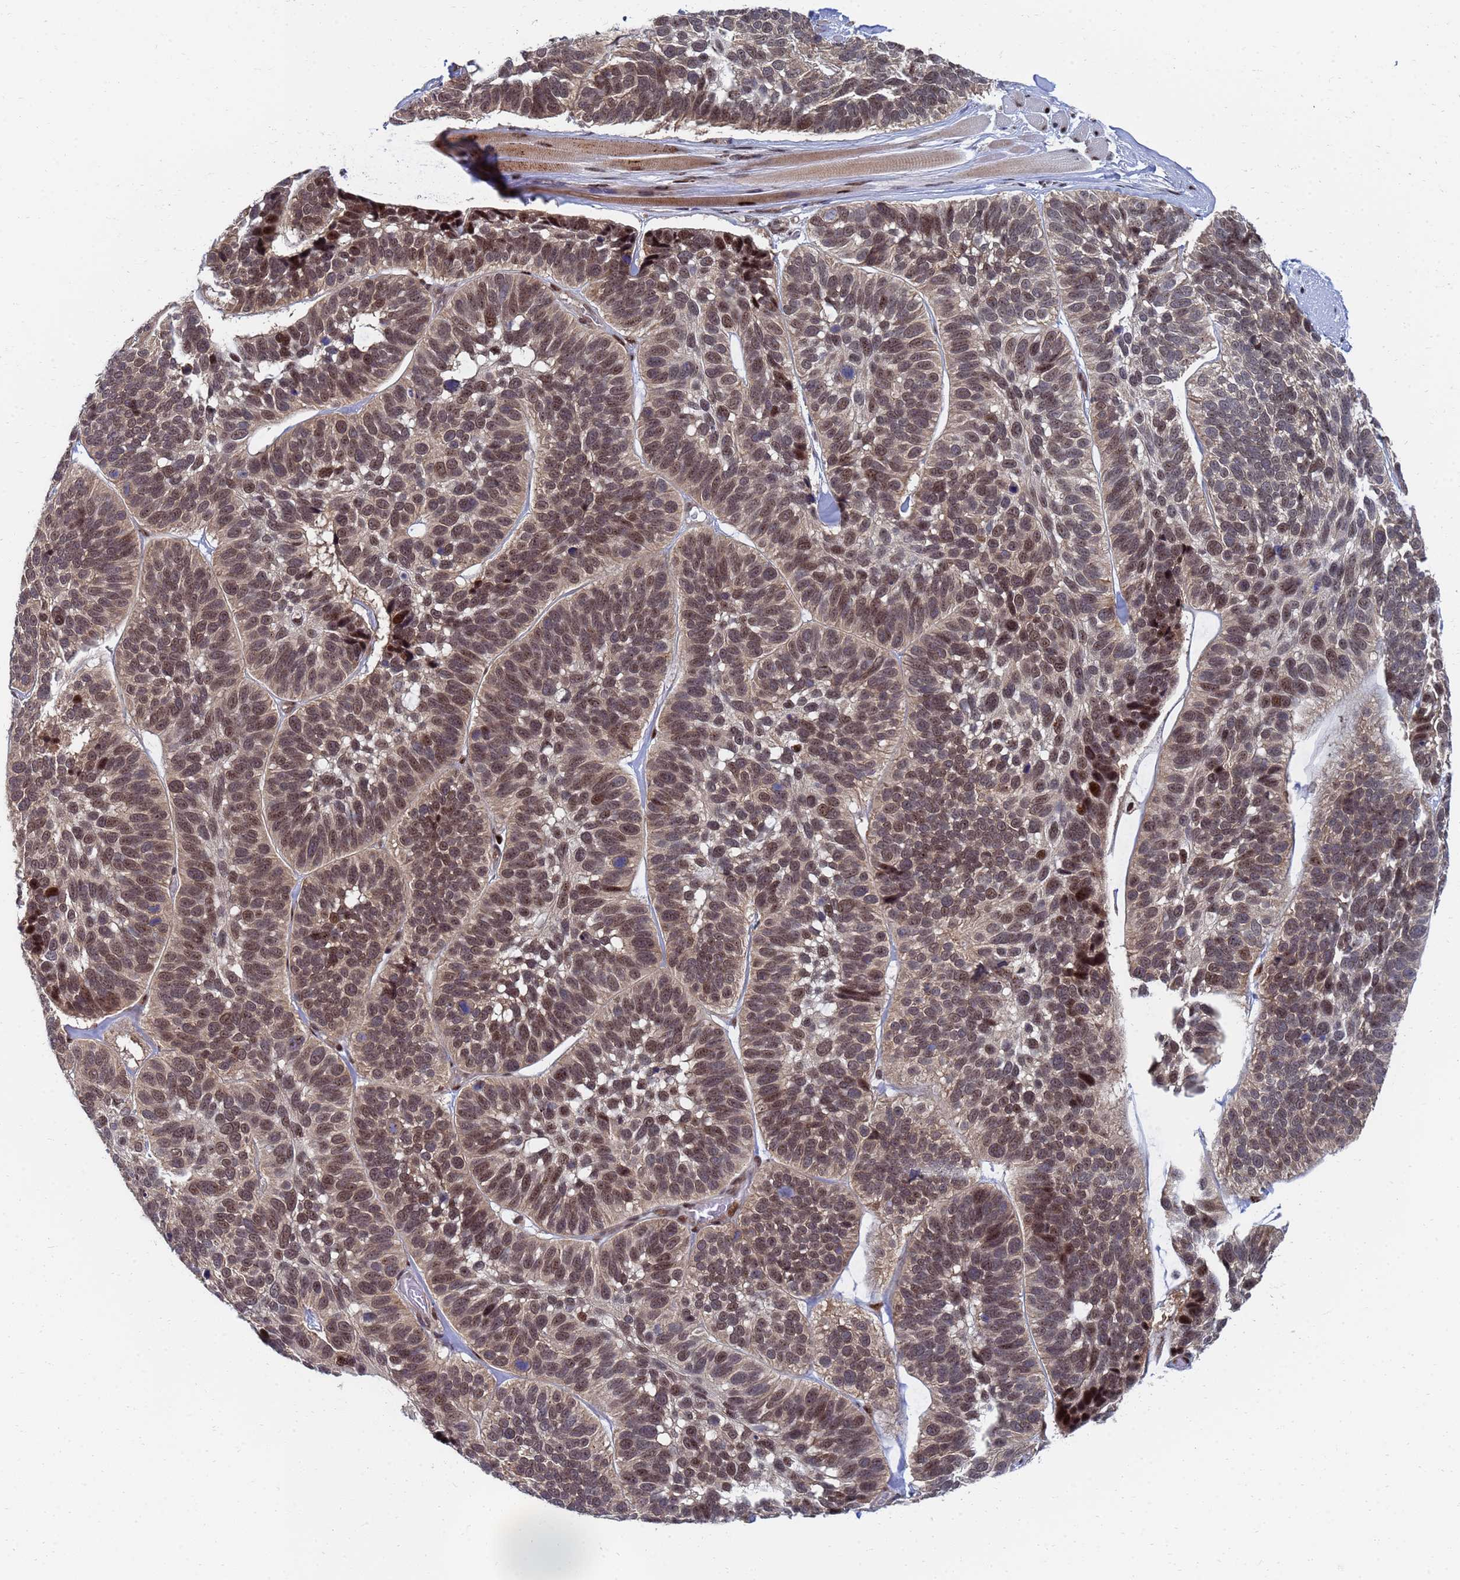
{"staining": {"intensity": "moderate", "quantity": ">75%", "location": "nuclear"}, "tissue": "skin cancer", "cell_type": "Tumor cells", "image_type": "cancer", "snomed": [{"axis": "morphology", "description": "Basal cell carcinoma"}, {"axis": "topography", "description": "Skin"}], "caption": "This is a photomicrograph of IHC staining of basal cell carcinoma (skin), which shows moderate staining in the nuclear of tumor cells.", "gene": "AP5Z1", "patient": {"sex": "male", "age": 62}}